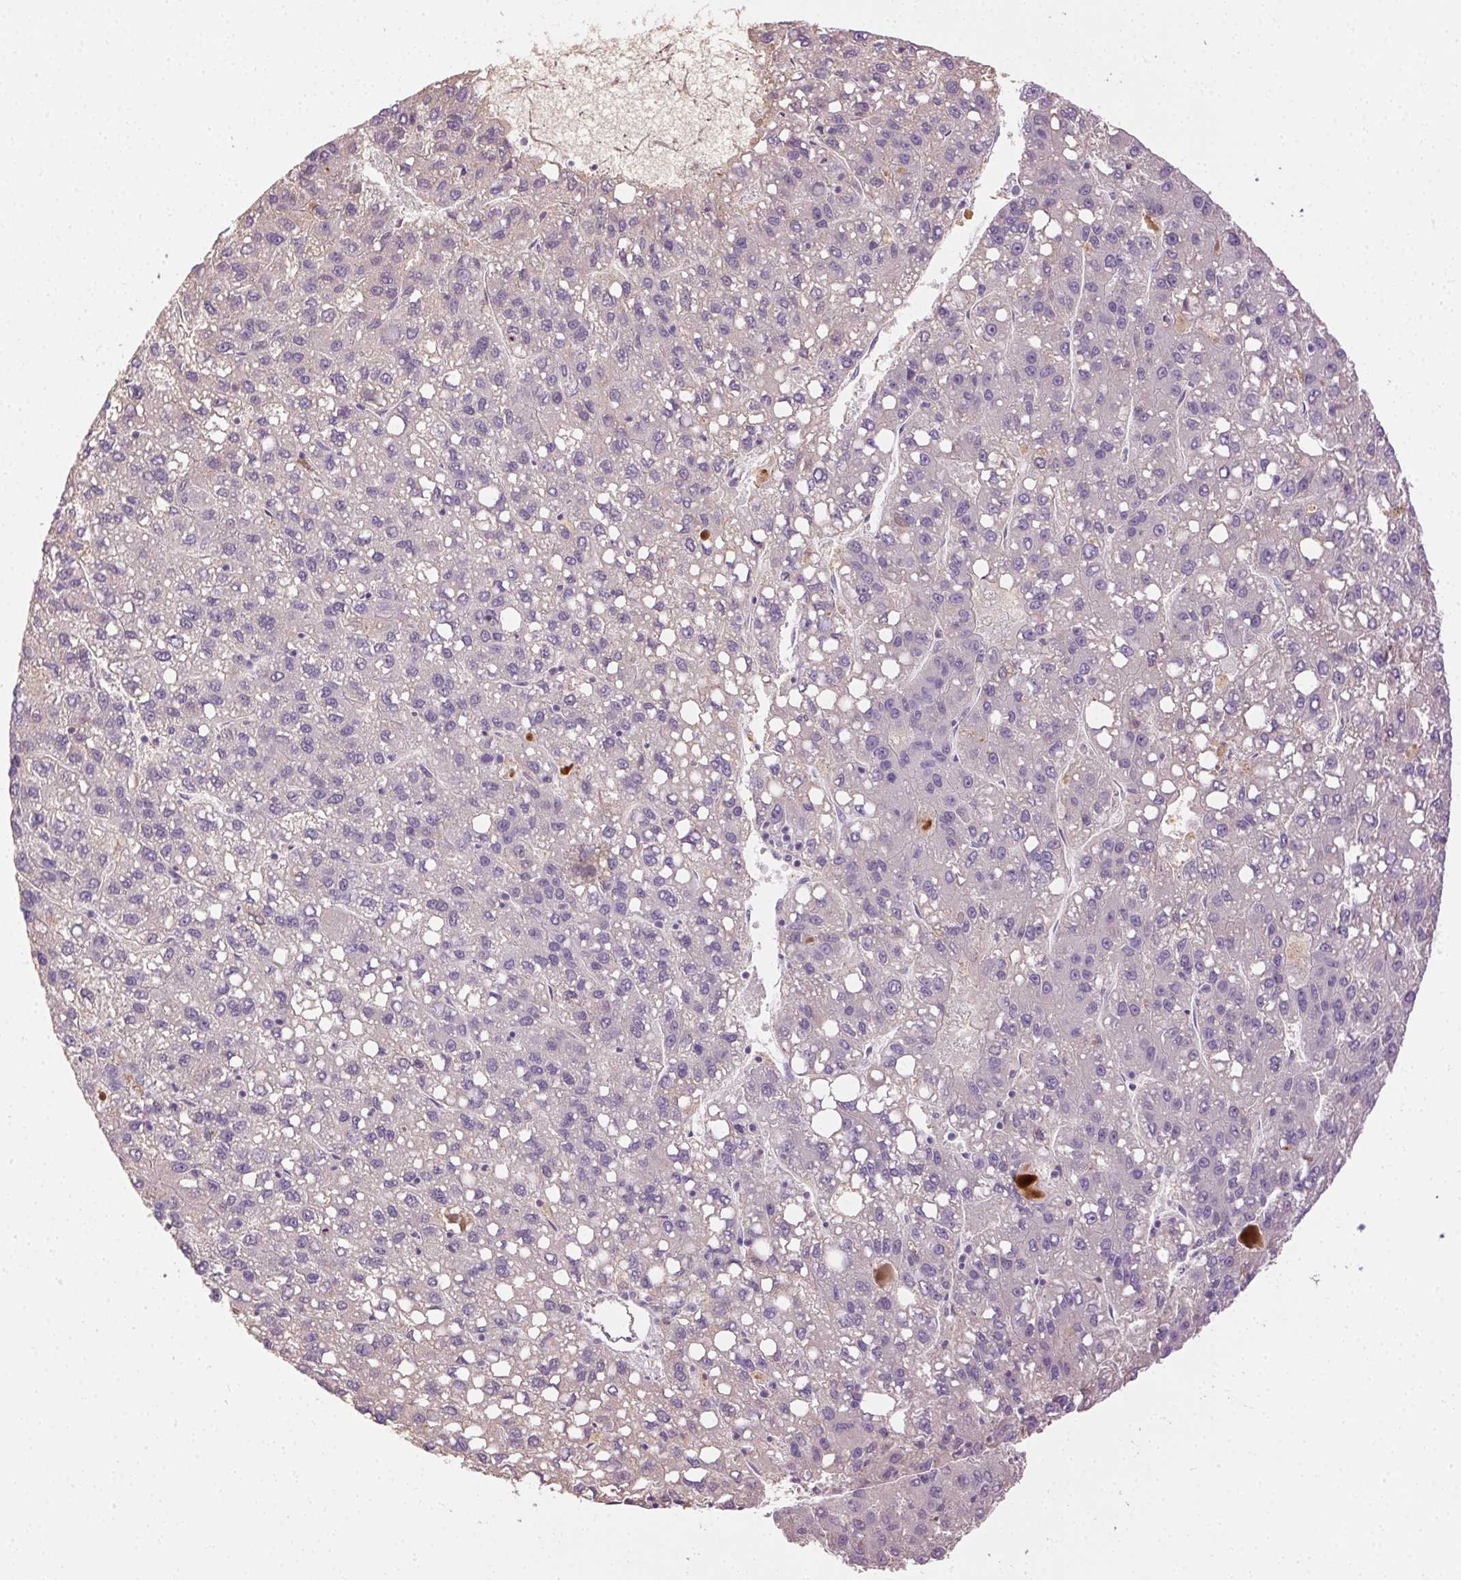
{"staining": {"intensity": "negative", "quantity": "none", "location": "none"}, "tissue": "liver cancer", "cell_type": "Tumor cells", "image_type": "cancer", "snomed": [{"axis": "morphology", "description": "Carcinoma, Hepatocellular, NOS"}, {"axis": "topography", "description": "Liver"}], "caption": "A high-resolution micrograph shows immunohistochemistry (IHC) staining of liver cancer, which shows no significant positivity in tumor cells. Brightfield microscopy of IHC stained with DAB (brown) and hematoxylin (blue), captured at high magnification.", "gene": "BPIFB2", "patient": {"sex": "female", "age": 82}}